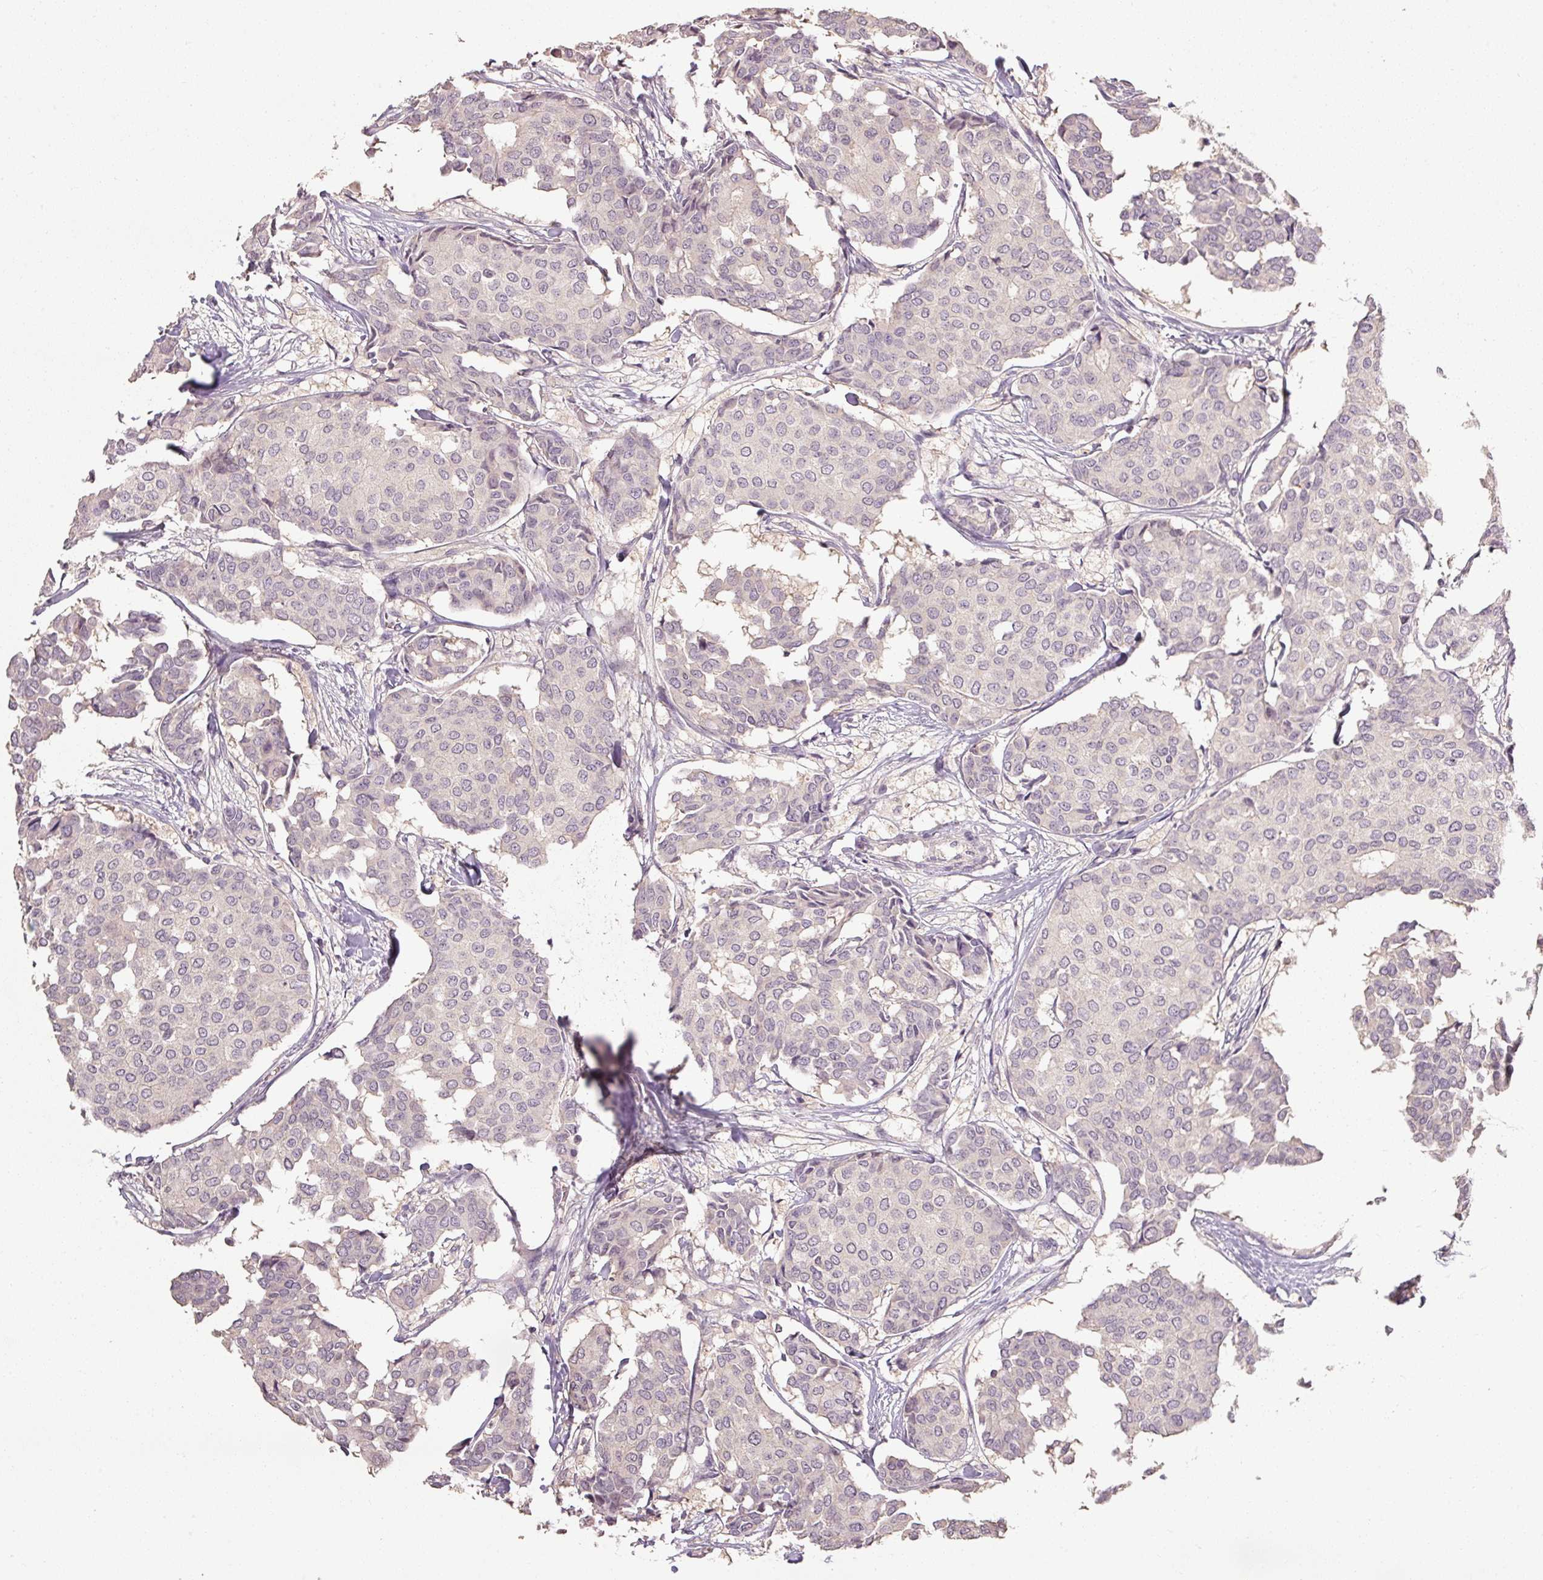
{"staining": {"intensity": "negative", "quantity": "none", "location": "none"}, "tissue": "breast cancer", "cell_type": "Tumor cells", "image_type": "cancer", "snomed": [{"axis": "morphology", "description": "Duct carcinoma"}, {"axis": "topography", "description": "Breast"}], "caption": "The immunohistochemistry (IHC) micrograph has no significant staining in tumor cells of breast cancer tissue. (Brightfield microscopy of DAB IHC at high magnification).", "gene": "CFAP65", "patient": {"sex": "female", "age": 75}}